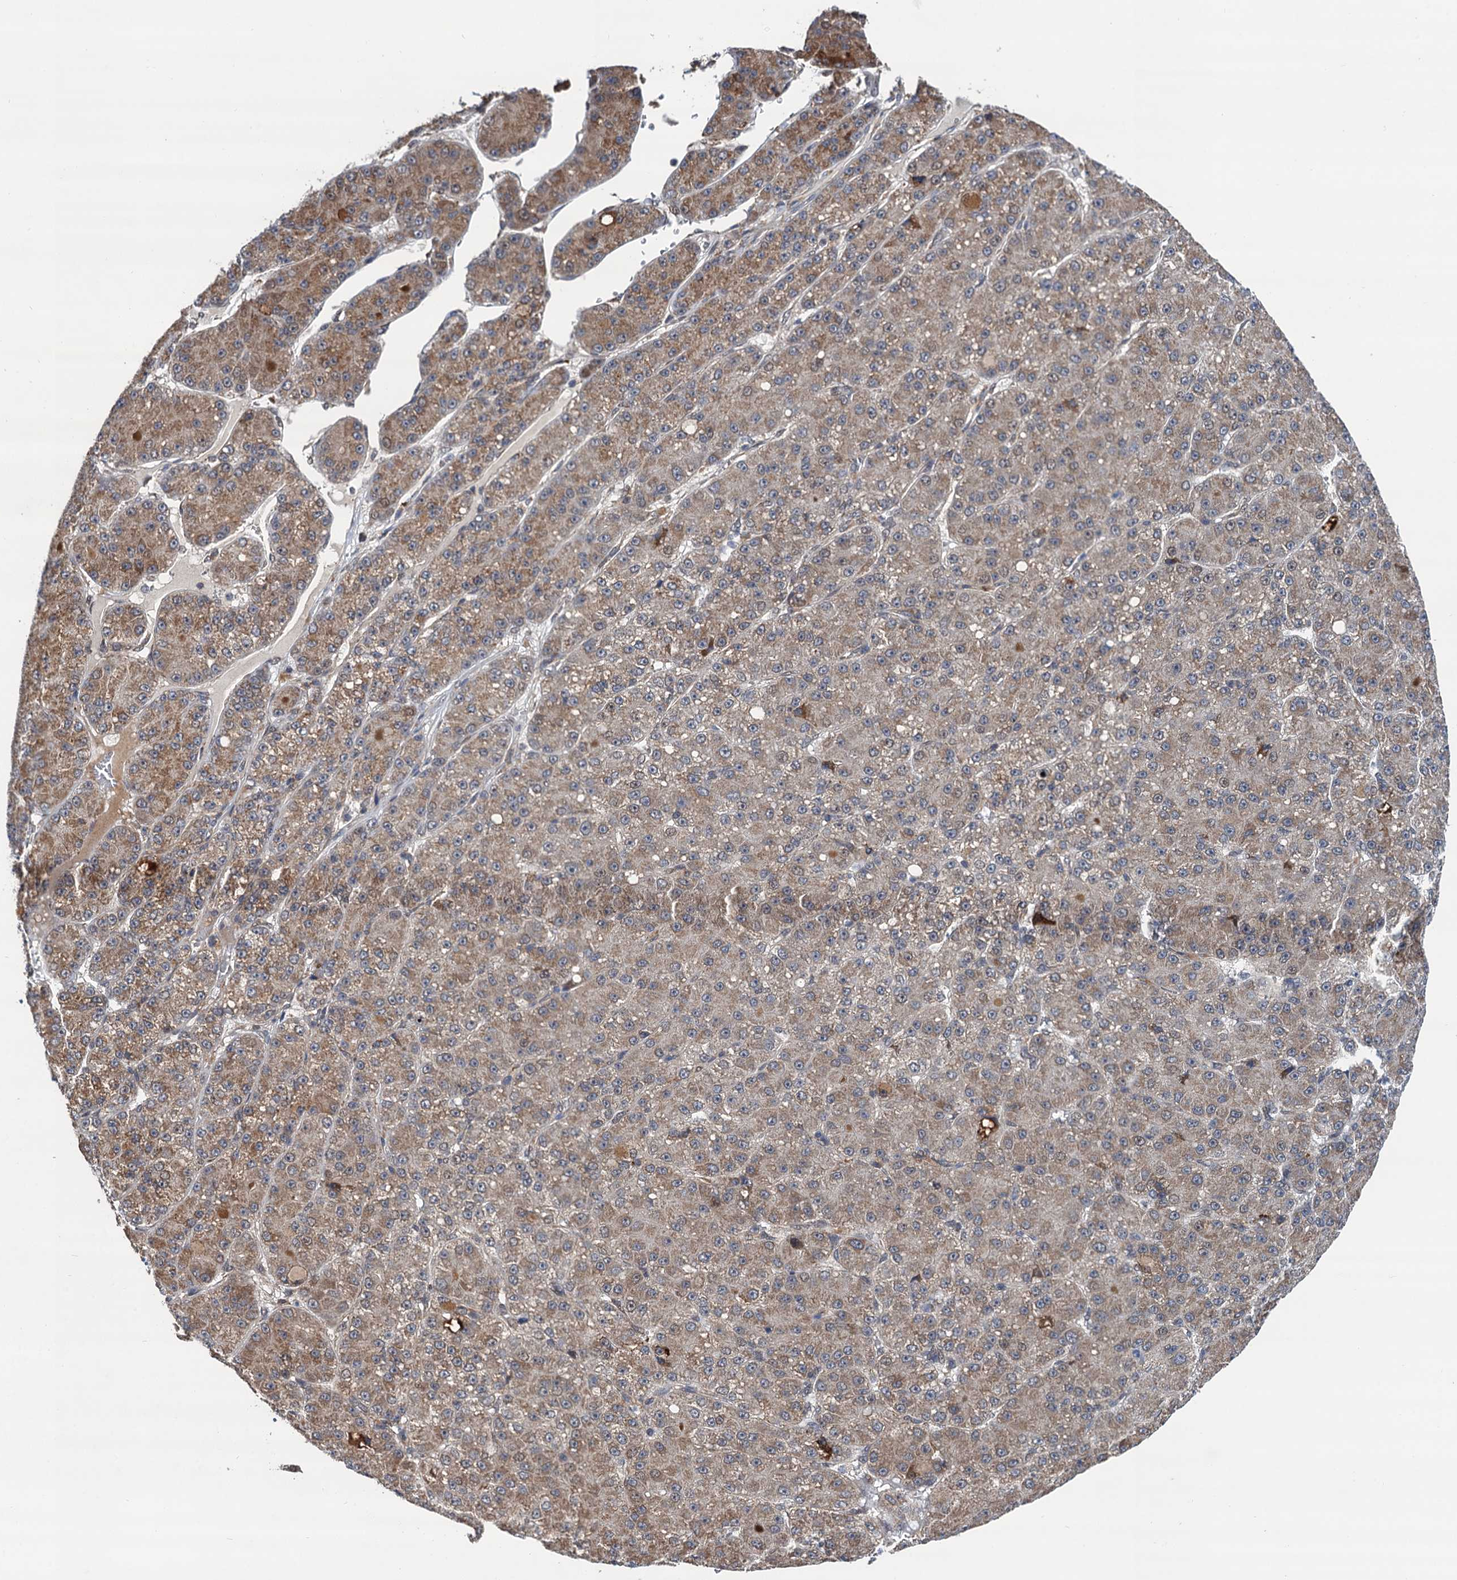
{"staining": {"intensity": "moderate", "quantity": ">75%", "location": "cytoplasmic/membranous"}, "tissue": "liver cancer", "cell_type": "Tumor cells", "image_type": "cancer", "snomed": [{"axis": "morphology", "description": "Carcinoma, Hepatocellular, NOS"}, {"axis": "topography", "description": "Liver"}], "caption": "A micrograph of human hepatocellular carcinoma (liver) stained for a protein reveals moderate cytoplasmic/membranous brown staining in tumor cells.", "gene": "CMPK2", "patient": {"sex": "male", "age": 67}}